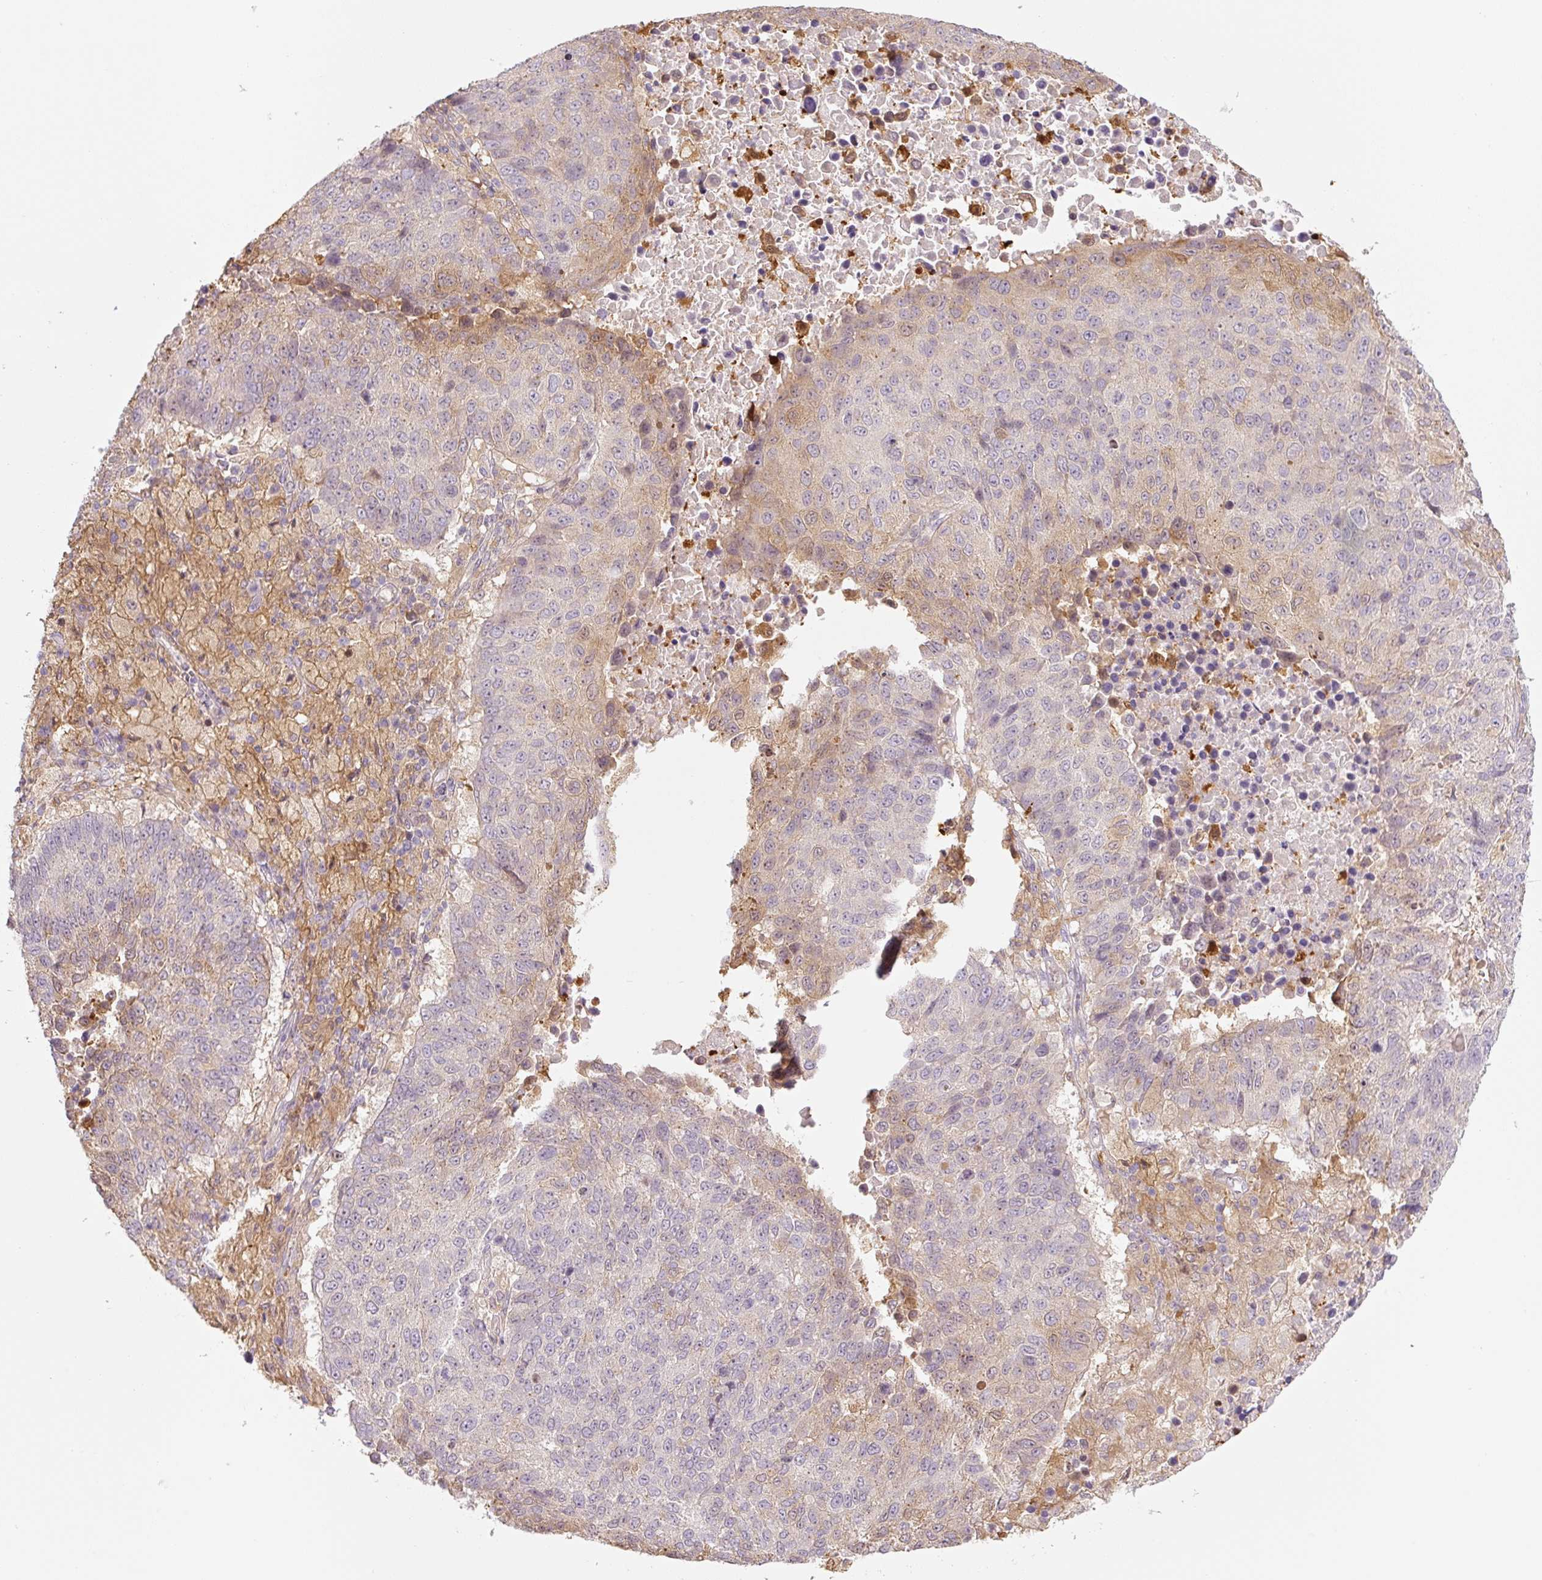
{"staining": {"intensity": "weak", "quantity": "<25%", "location": "cytoplasmic/membranous"}, "tissue": "lung cancer", "cell_type": "Tumor cells", "image_type": "cancer", "snomed": [{"axis": "morphology", "description": "Squamous cell carcinoma, NOS"}, {"axis": "topography", "description": "Lung"}], "caption": "IHC image of neoplastic tissue: human lung cancer stained with DAB (3,3'-diaminobenzidine) displays no significant protein positivity in tumor cells.", "gene": "SPSB2", "patient": {"sex": "male", "age": 73}}